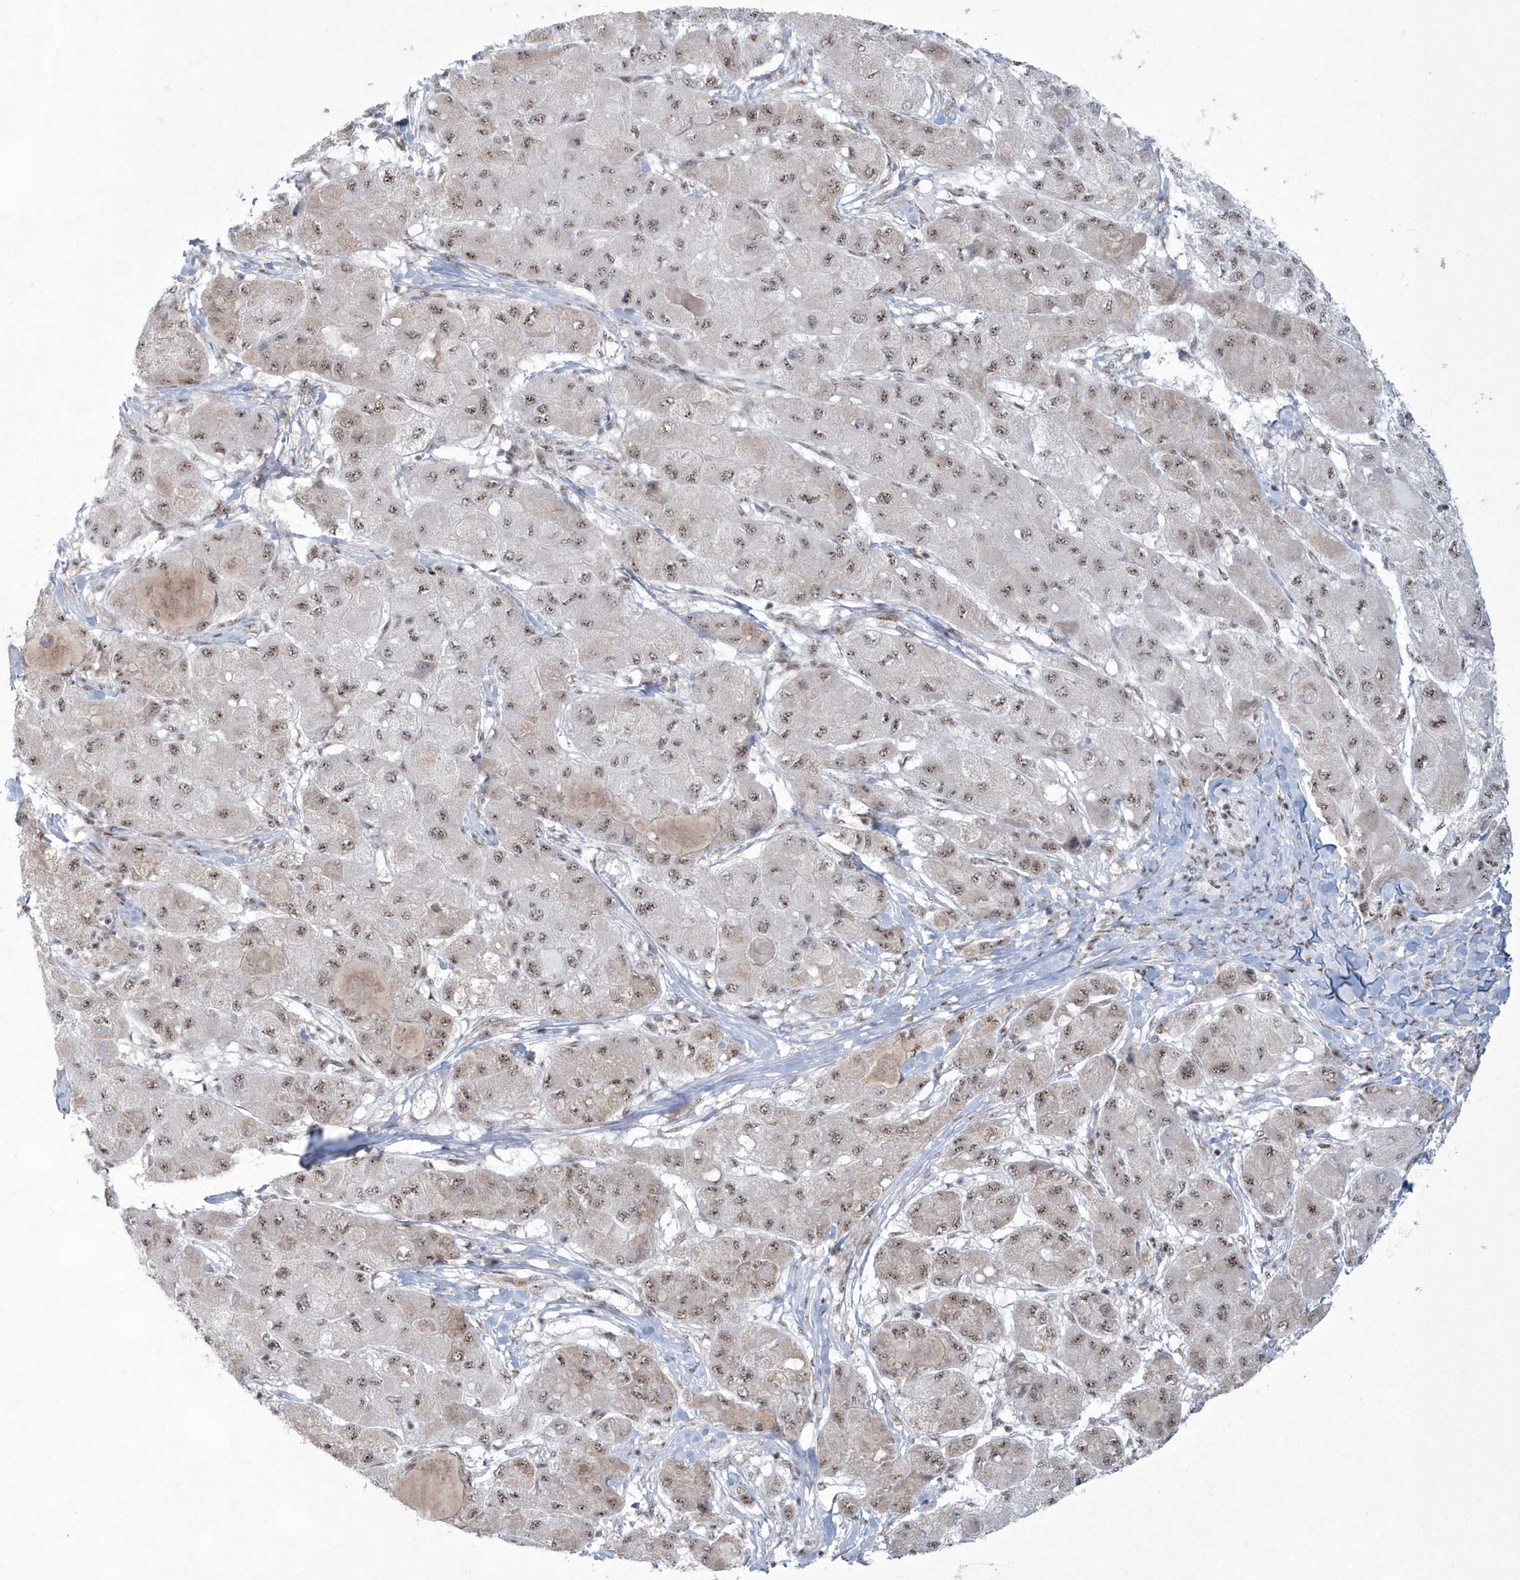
{"staining": {"intensity": "moderate", "quantity": ">75%", "location": "nuclear"}, "tissue": "liver cancer", "cell_type": "Tumor cells", "image_type": "cancer", "snomed": [{"axis": "morphology", "description": "Carcinoma, Hepatocellular, NOS"}, {"axis": "topography", "description": "Liver"}], "caption": "The image shows immunohistochemical staining of liver cancer. There is moderate nuclear expression is identified in approximately >75% of tumor cells.", "gene": "KDM6B", "patient": {"sex": "male", "age": 80}}